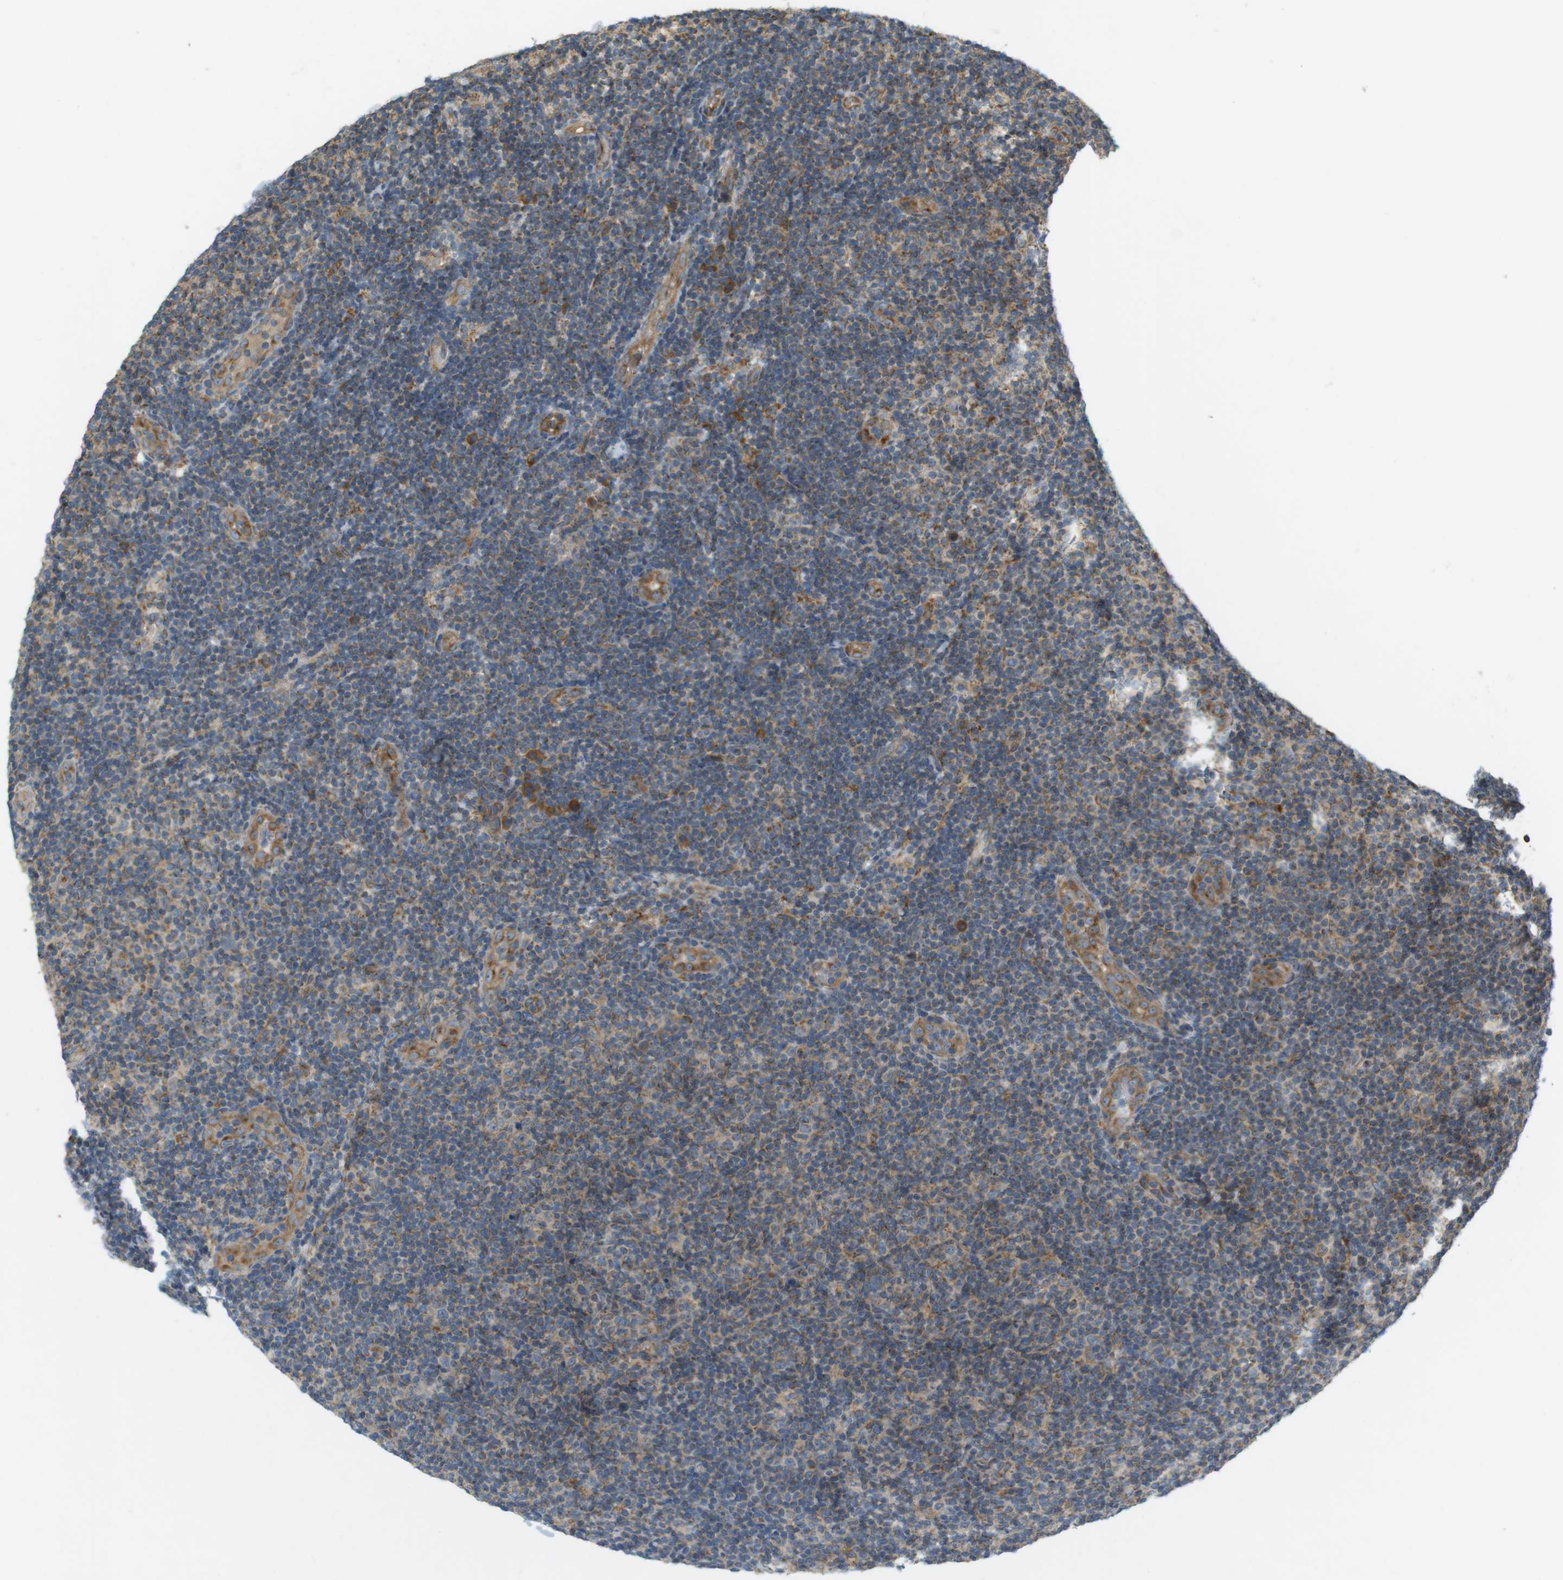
{"staining": {"intensity": "moderate", "quantity": "<25%", "location": "cytoplasmic/membranous"}, "tissue": "lymphoma", "cell_type": "Tumor cells", "image_type": "cancer", "snomed": [{"axis": "morphology", "description": "Malignant lymphoma, non-Hodgkin's type, Low grade"}, {"axis": "topography", "description": "Lymph node"}], "caption": "Tumor cells exhibit moderate cytoplasmic/membranous expression in approximately <25% of cells in lymphoma. (Stains: DAB in brown, nuclei in blue, Microscopy: brightfield microscopy at high magnification).", "gene": "SLC41A1", "patient": {"sex": "male", "age": 83}}